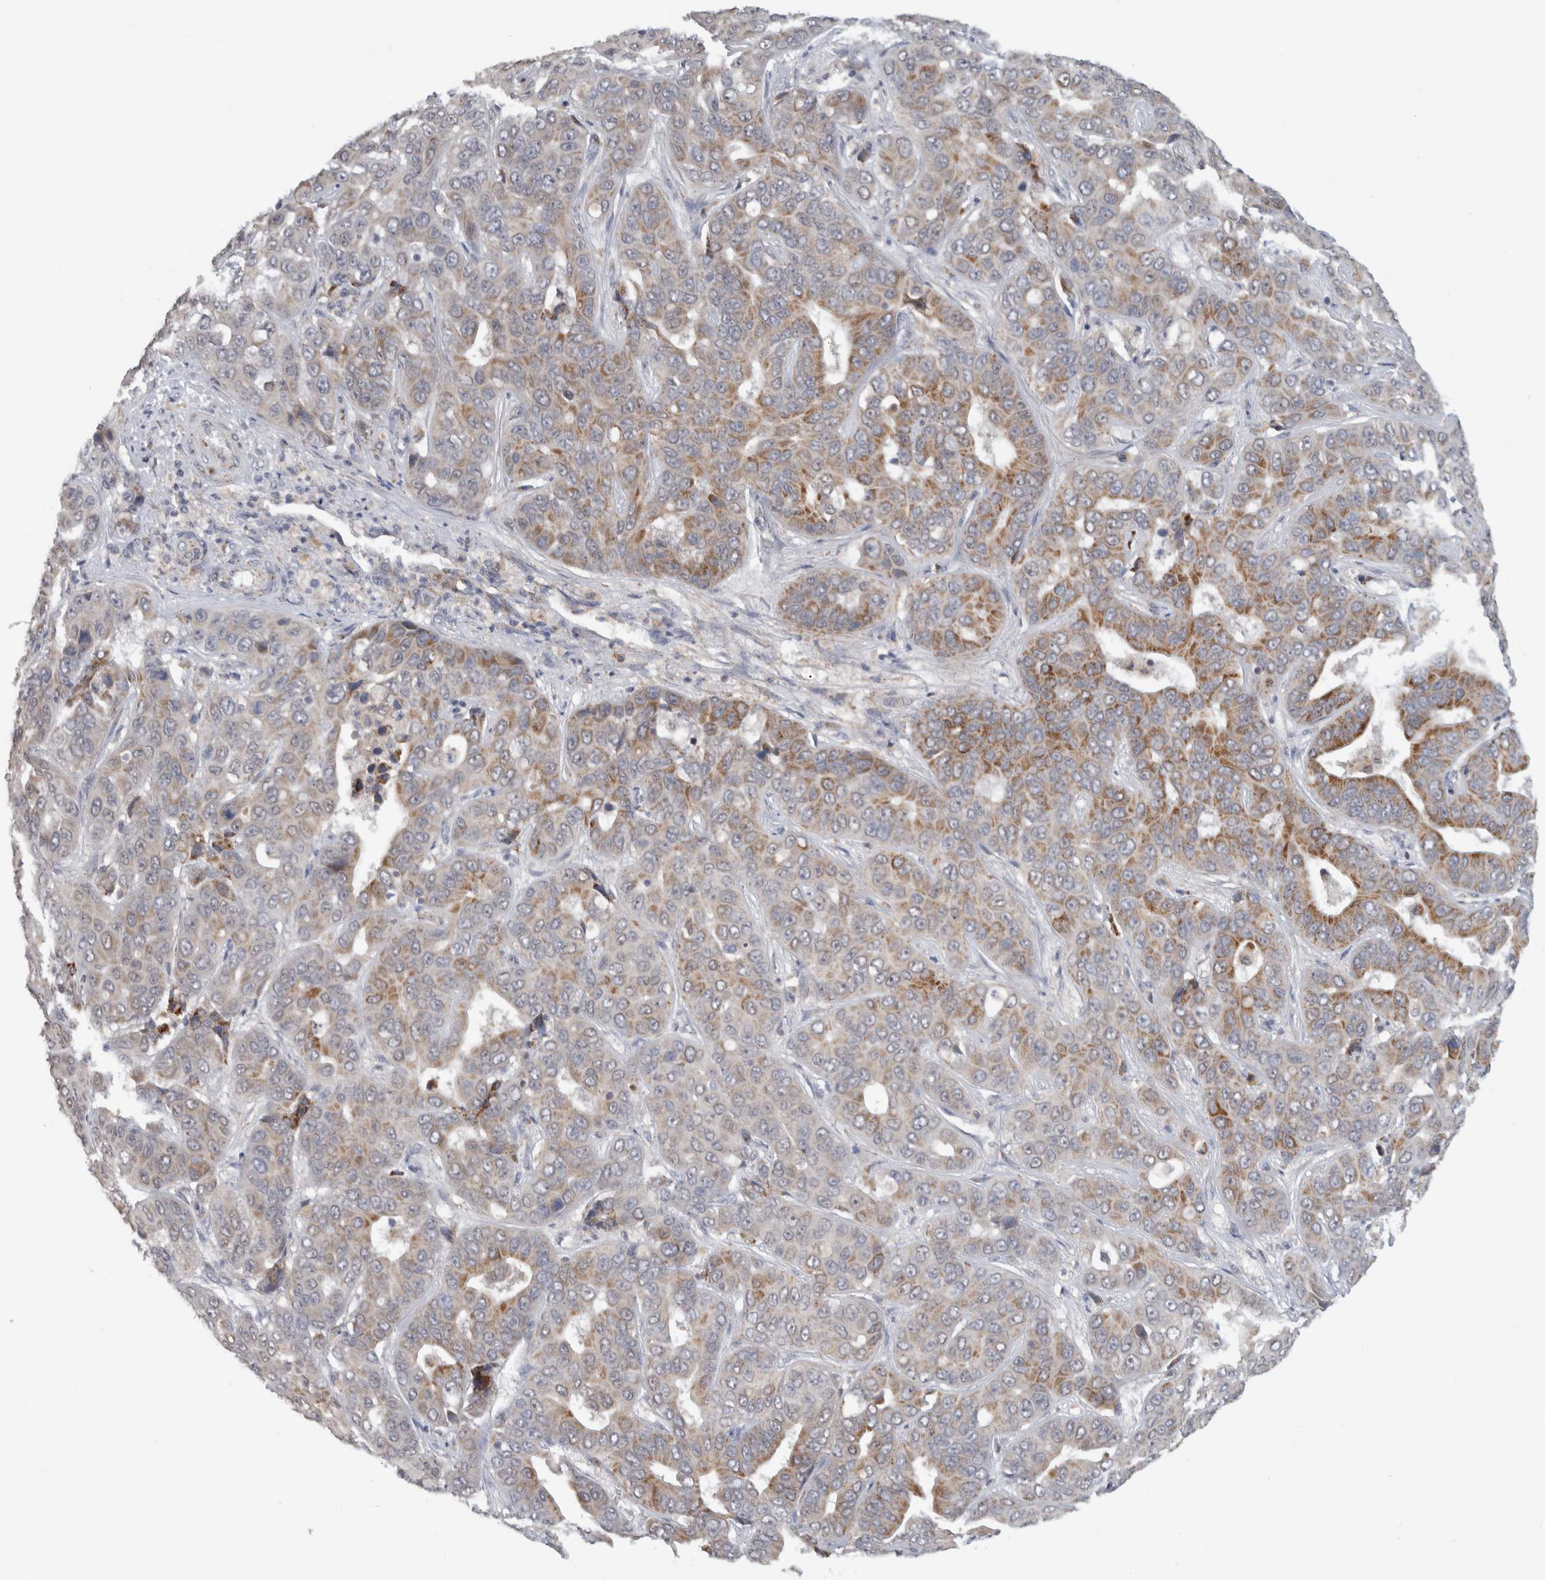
{"staining": {"intensity": "moderate", "quantity": "25%-75%", "location": "cytoplasmic/membranous"}, "tissue": "liver cancer", "cell_type": "Tumor cells", "image_type": "cancer", "snomed": [{"axis": "morphology", "description": "Cholangiocarcinoma"}, {"axis": "topography", "description": "Liver"}], "caption": "This histopathology image reveals liver cancer stained with IHC to label a protein in brown. The cytoplasmic/membranous of tumor cells show moderate positivity for the protein. Nuclei are counter-stained blue.", "gene": "RAB18", "patient": {"sex": "female", "age": 52}}